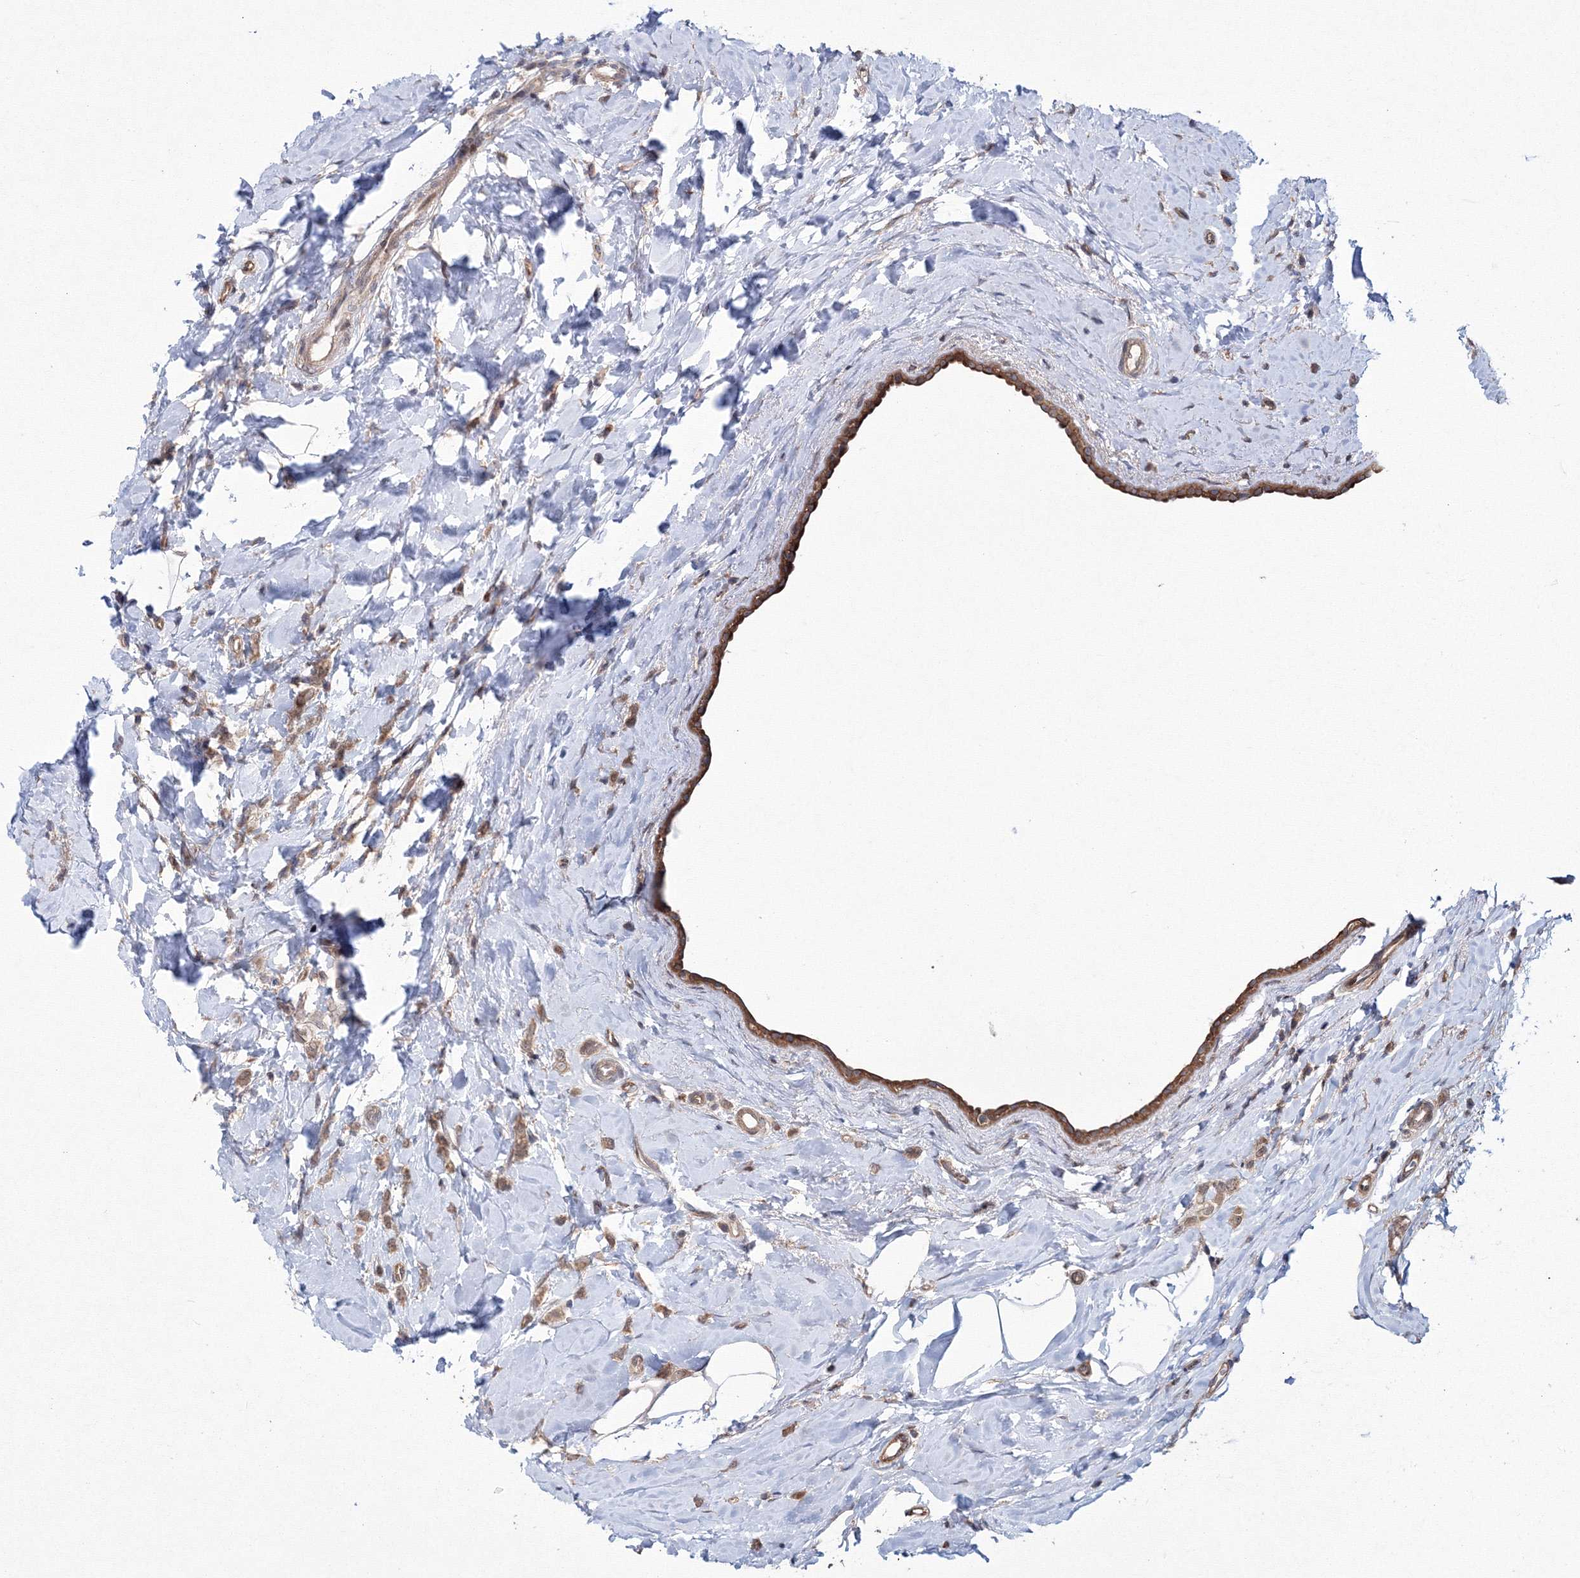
{"staining": {"intensity": "moderate", "quantity": "25%-75%", "location": "cytoplasmic/membranous"}, "tissue": "breast cancer", "cell_type": "Tumor cells", "image_type": "cancer", "snomed": [{"axis": "morphology", "description": "Lobular carcinoma"}, {"axis": "topography", "description": "Breast"}], "caption": "This is an image of IHC staining of breast cancer (lobular carcinoma), which shows moderate staining in the cytoplasmic/membranous of tumor cells.", "gene": "RANBP3L", "patient": {"sex": "female", "age": 47}}